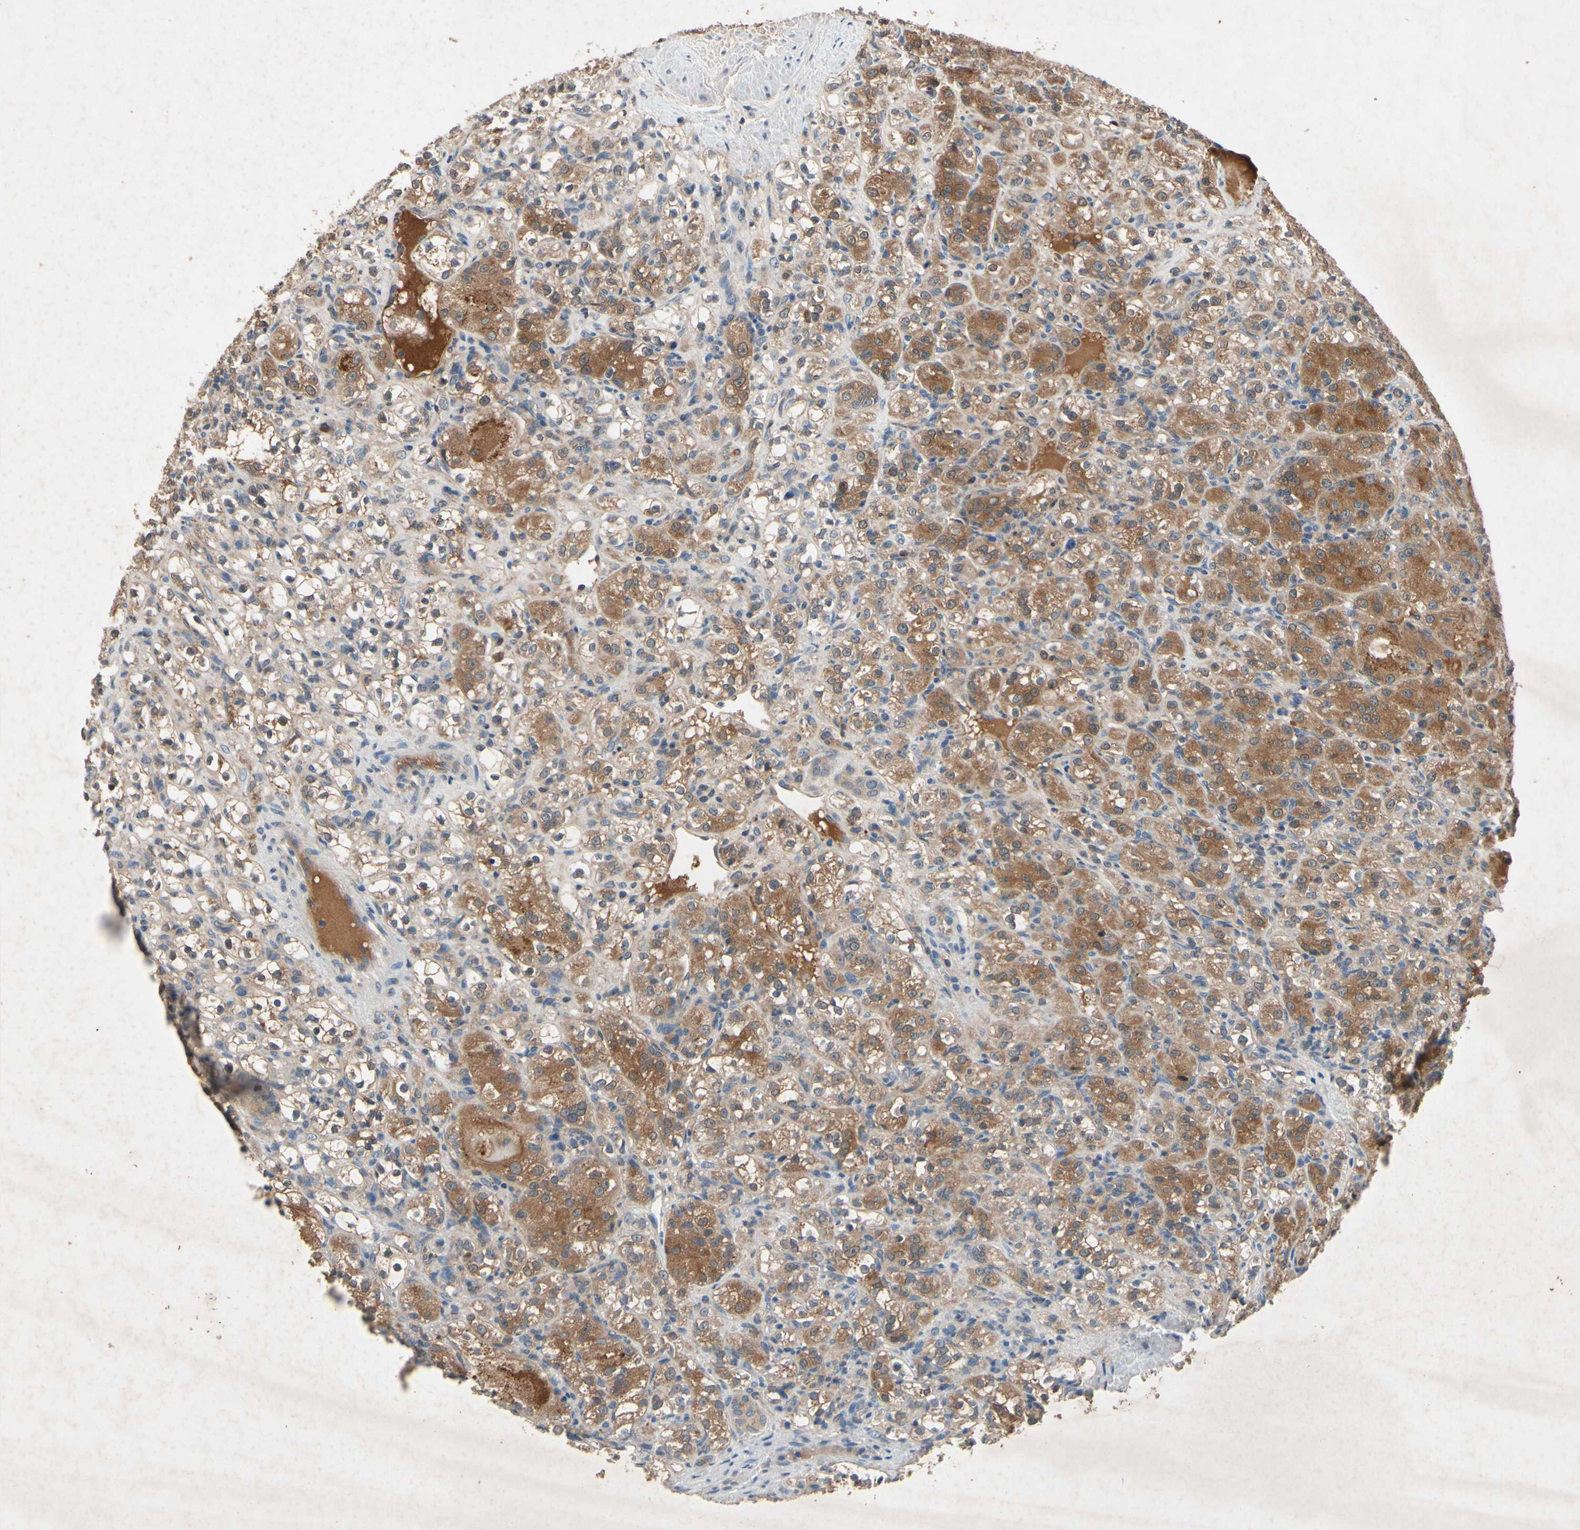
{"staining": {"intensity": "moderate", "quantity": ">75%", "location": "cytoplasmic/membranous"}, "tissue": "renal cancer", "cell_type": "Tumor cells", "image_type": "cancer", "snomed": [{"axis": "morphology", "description": "Normal tissue, NOS"}, {"axis": "morphology", "description": "Adenocarcinoma, NOS"}, {"axis": "topography", "description": "Kidney"}], "caption": "IHC micrograph of human renal cancer stained for a protein (brown), which demonstrates medium levels of moderate cytoplasmic/membranous staining in approximately >75% of tumor cells.", "gene": "IL1RL1", "patient": {"sex": "male", "age": 61}}